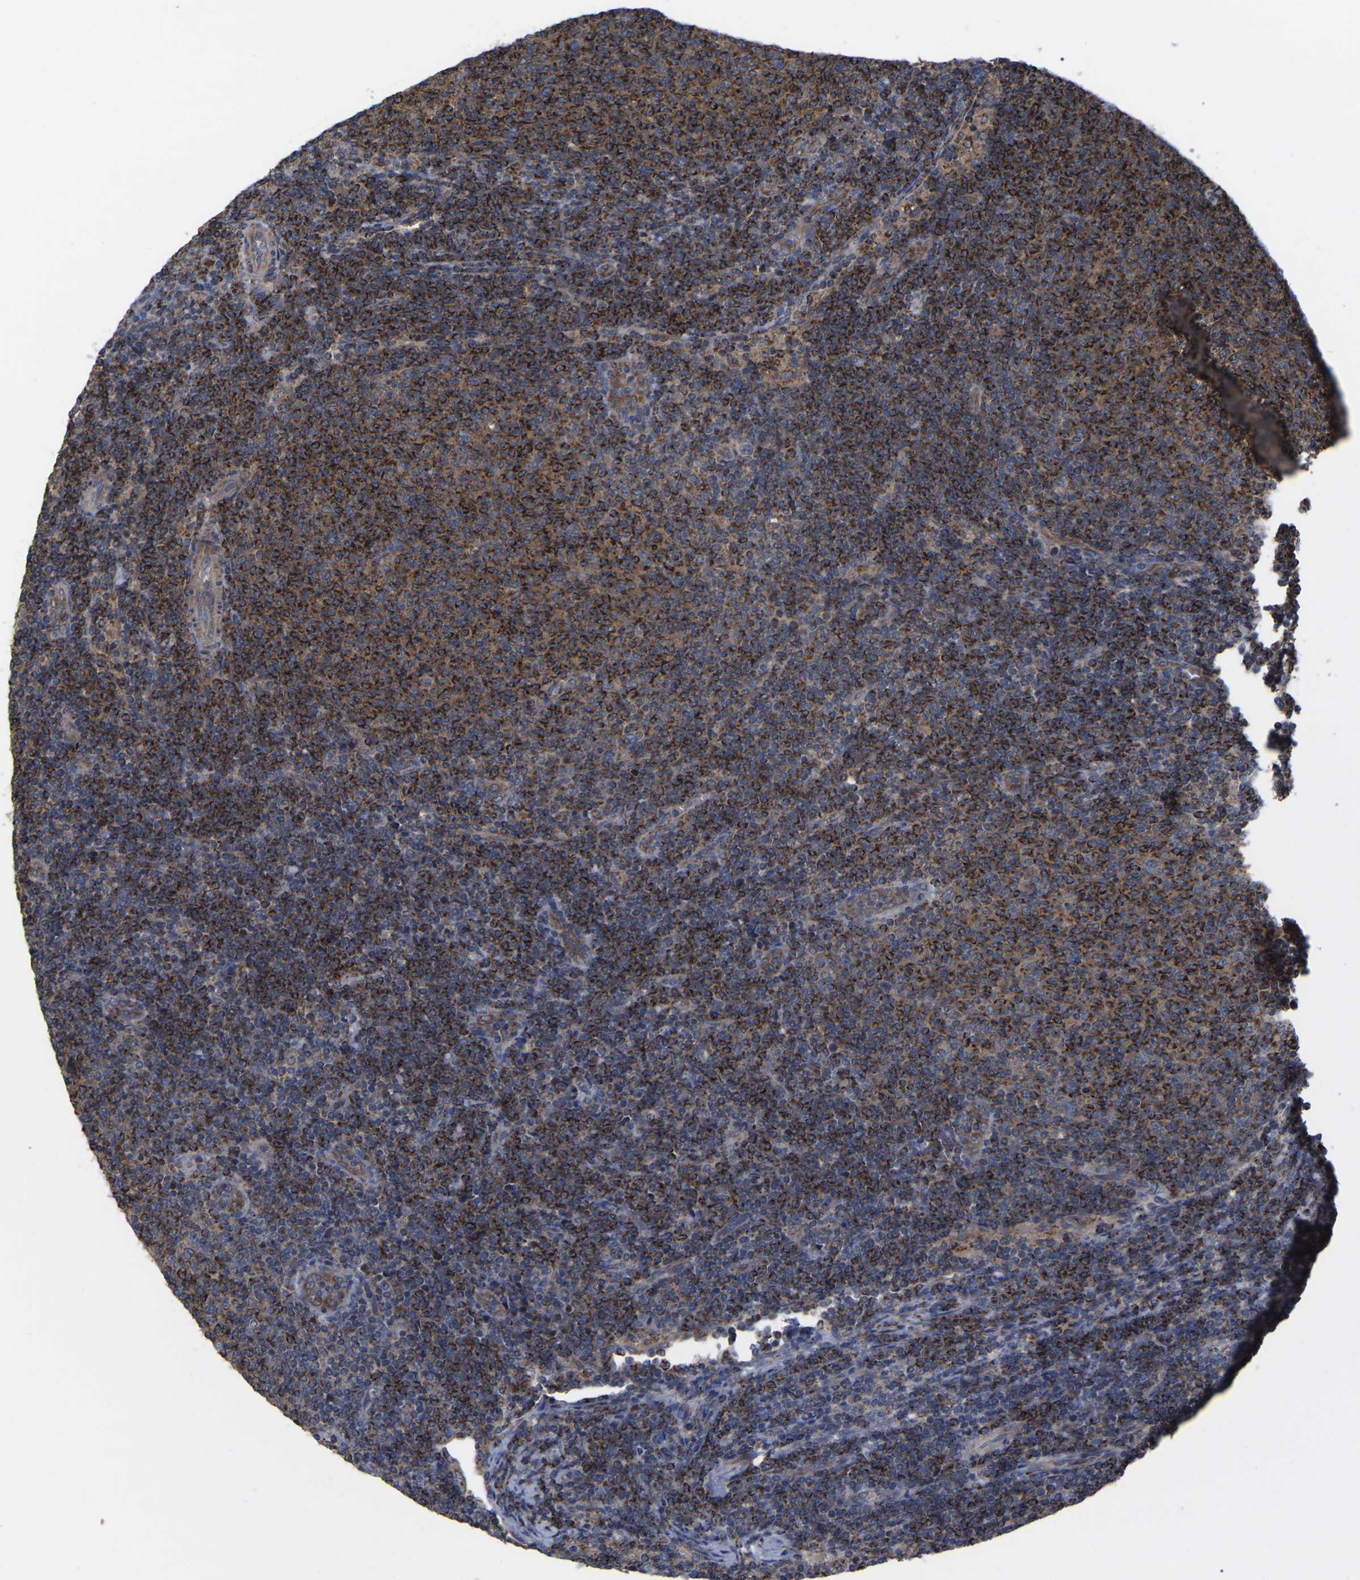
{"staining": {"intensity": "strong", "quantity": ">75%", "location": "cytoplasmic/membranous"}, "tissue": "lymphoma", "cell_type": "Tumor cells", "image_type": "cancer", "snomed": [{"axis": "morphology", "description": "Malignant lymphoma, non-Hodgkin's type, Low grade"}, {"axis": "topography", "description": "Lymph node"}], "caption": "An immunohistochemistry micrograph of tumor tissue is shown. Protein staining in brown highlights strong cytoplasmic/membranous positivity in lymphoma within tumor cells.", "gene": "GCC1", "patient": {"sex": "male", "age": 66}}